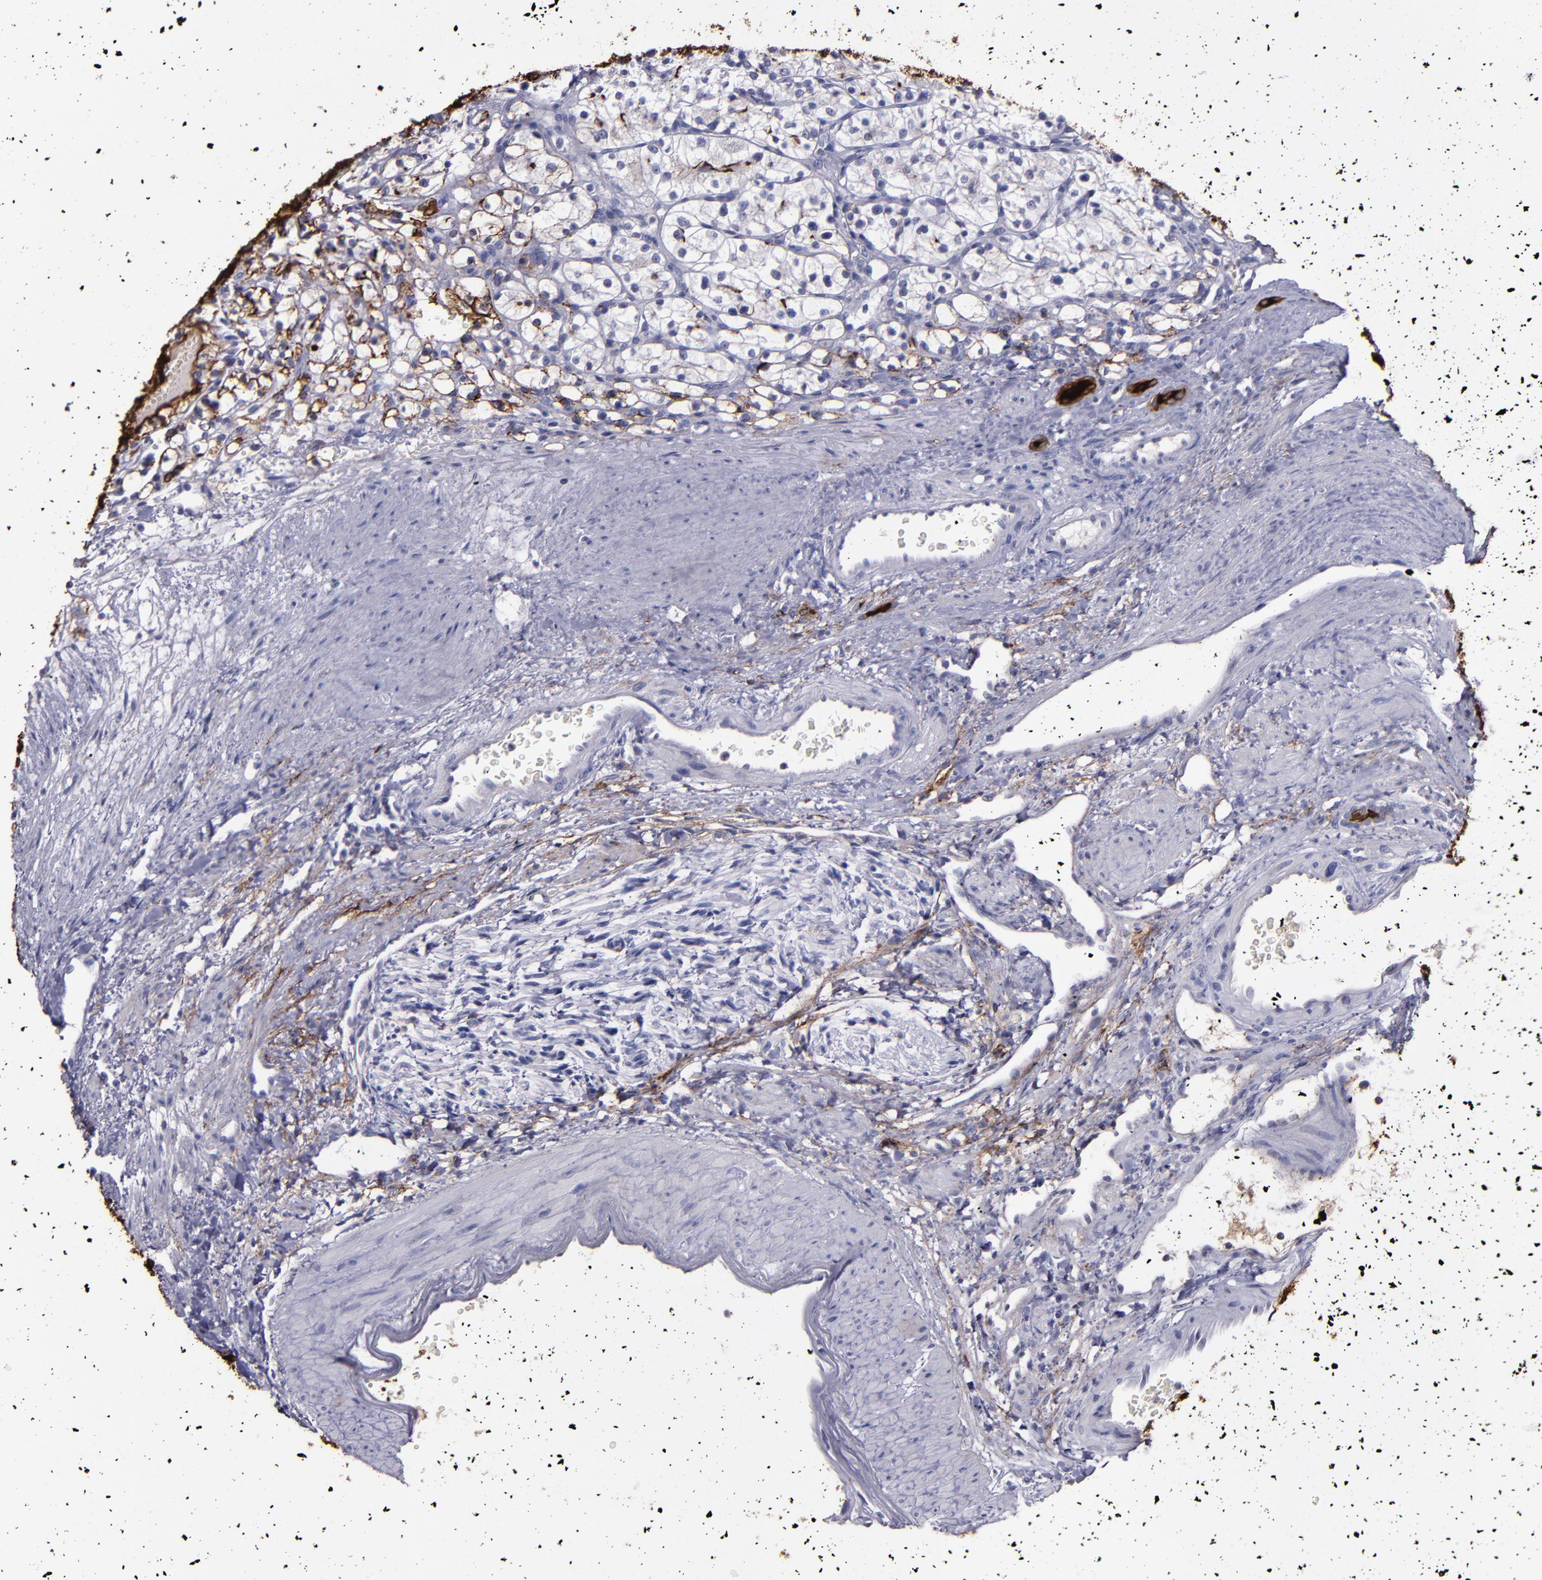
{"staining": {"intensity": "strong", "quantity": "25%-75%", "location": "cytoplasmic/membranous"}, "tissue": "renal cancer", "cell_type": "Tumor cells", "image_type": "cancer", "snomed": [{"axis": "morphology", "description": "Adenocarcinoma, NOS"}, {"axis": "topography", "description": "Kidney"}], "caption": "A histopathology image of human adenocarcinoma (renal) stained for a protein shows strong cytoplasmic/membranous brown staining in tumor cells.", "gene": "MFGE8", "patient": {"sex": "female", "age": 60}}